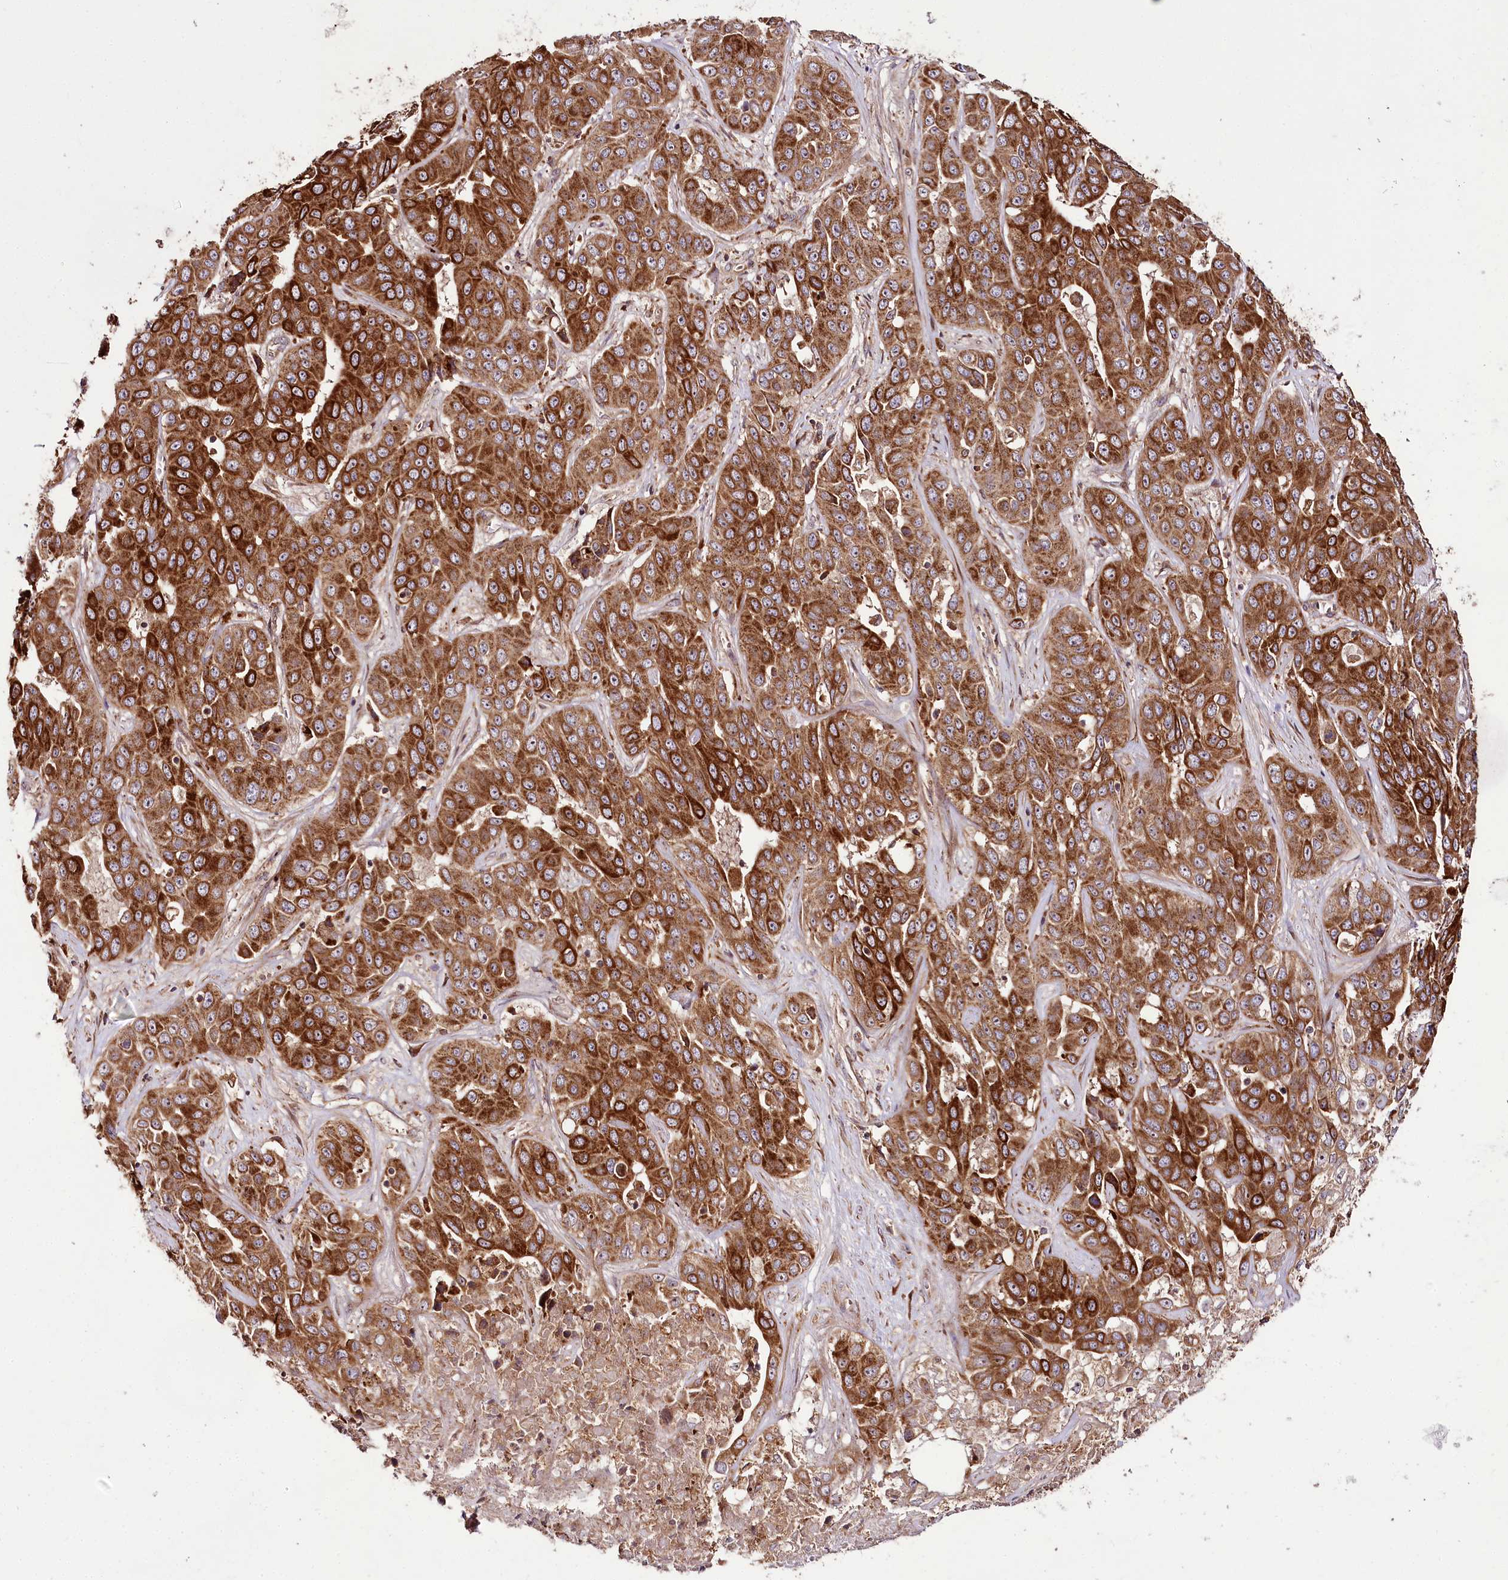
{"staining": {"intensity": "strong", "quantity": ">75%", "location": "cytoplasmic/membranous"}, "tissue": "liver cancer", "cell_type": "Tumor cells", "image_type": "cancer", "snomed": [{"axis": "morphology", "description": "Cholangiocarcinoma"}, {"axis": "topography", "description": "Liver"}], "caption": "Strong cytoplasmic/membranous expression for a protein is present in approximately >75% of tumor cells of liver cholangiocarcinoma using immunohistochemistry (IHC).", "gene": "RAB7A", "patient": {"sex": "female", "age": 52}}